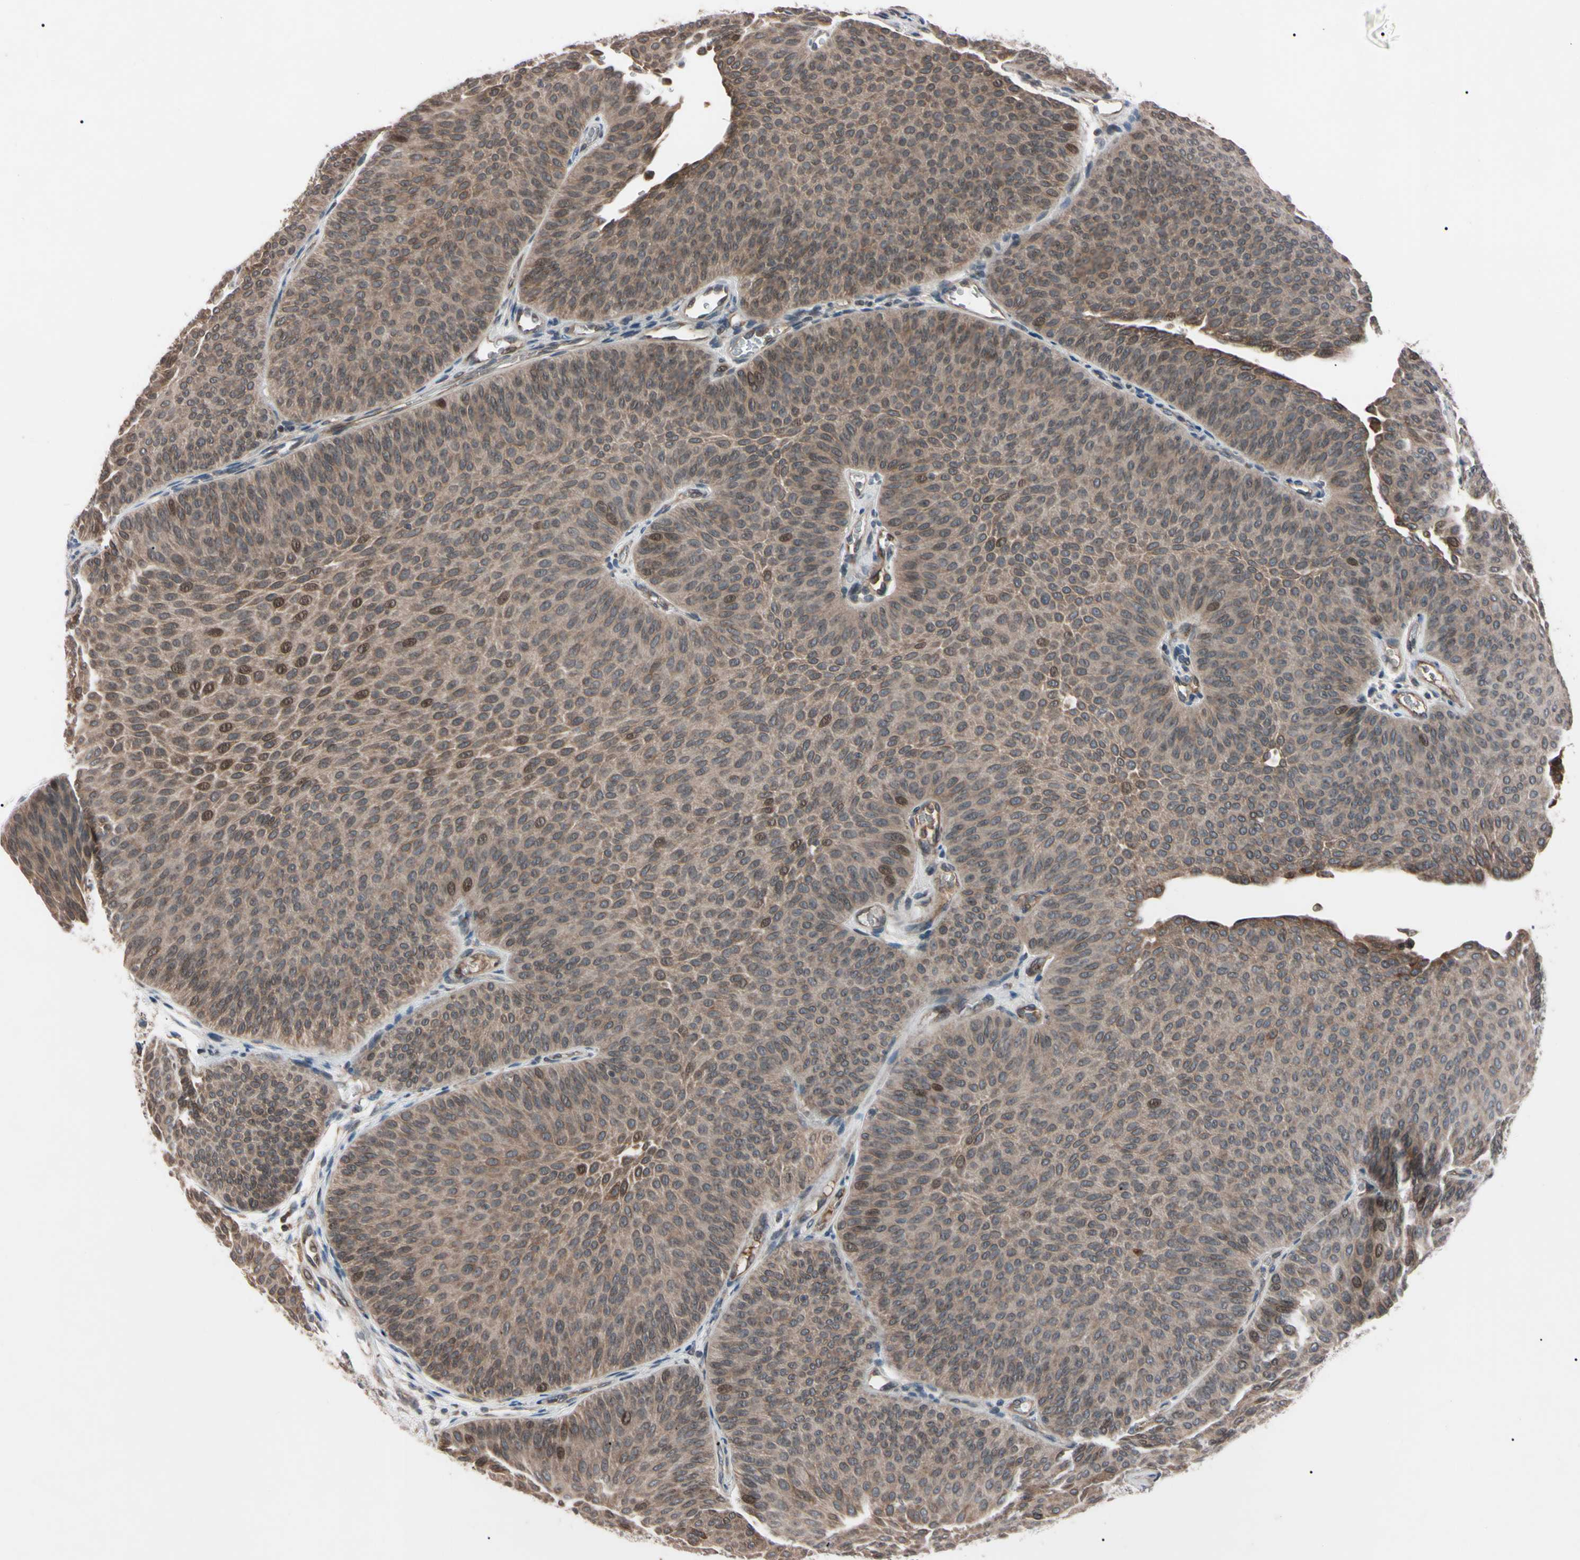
{"staining": {"intensity": "moderate", "quantity": ">75%", "location": "cytoplasmic/membranous"}, "tissue": "urothelial cancer", "cell_type": "Tumor cells", "image_type": "cancer", "snomed": [{"axis": "morphology", "description": "Urothelial carcinoma, Low grade"}, {"axis": "topography", "description": "Urinary bladder"}], "caption": "Protein analysis of urothelial carcinoma (low-grade) tissue demonstrates moderate cytoplasmic/membranous expression in about >75% of tumor cells.", "gene": "TNFRSF1A", "patient": {"sex": "female", "age": 60}}